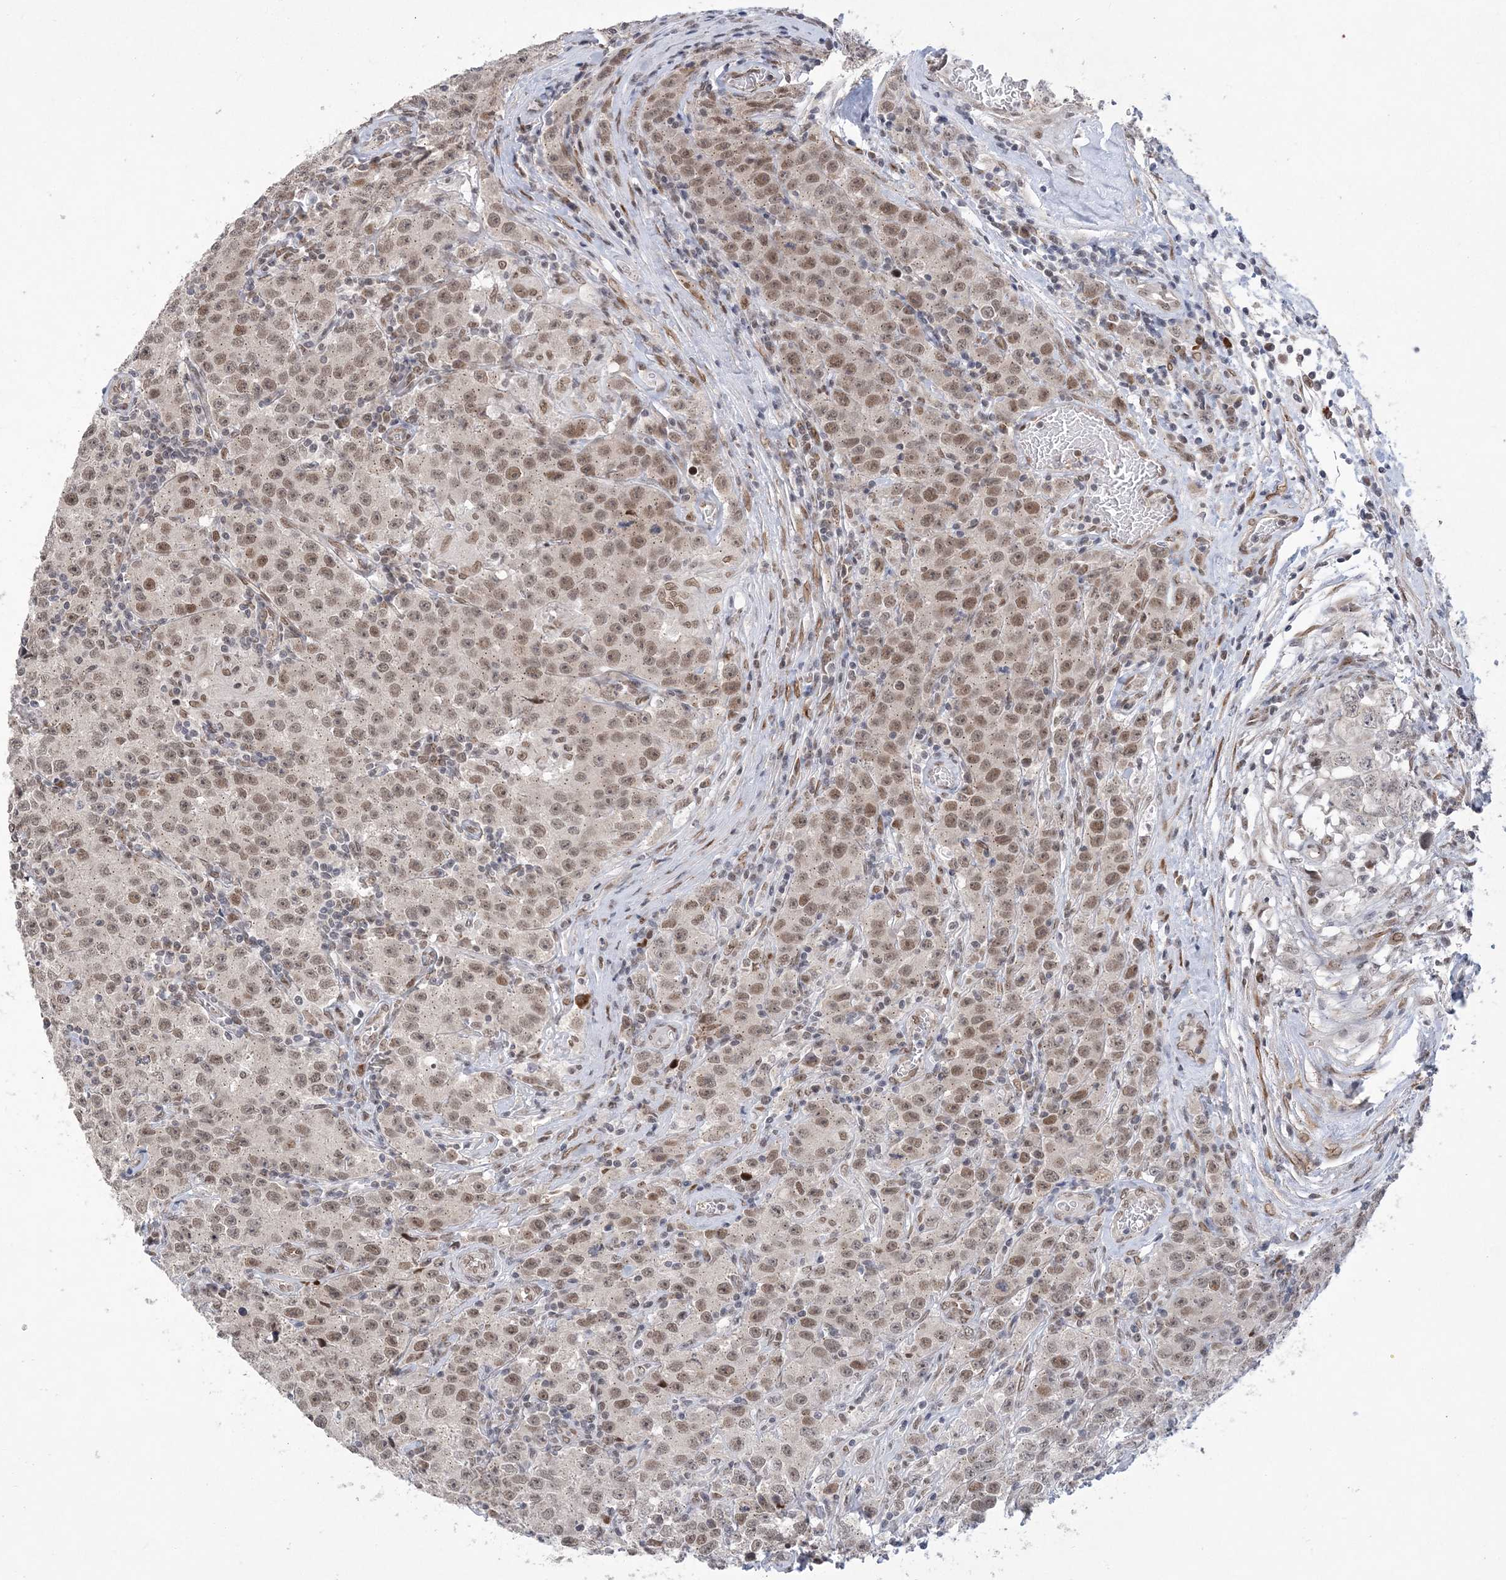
{"staining": {"intensity": "moderate", "quantity": "25%-75%", "location": "nuclear"}, "tissue": "testis cancer", "cell_type": "Tumor cells", "image_type": "cancer", "snomed": [{"axis": "morphology", "description": "Seminoma, NOS"}, {"axis": "morphology", "description": "Carcinoma, Embryonal, NOS"}, {"axis": "topography", "description": "Testis"}], "caption": "Testis seminoma was stained to show a protein in brown. There is medium levels of moderate nuclear expression in about 25%-75% of tumor cells. The protein is stained brown, and the nuclei are stained in blue (DAB IHC with brightfield microscopy, high magnification).", "gene": "WAC", "patient": {"sex": "male", "age": 43}}